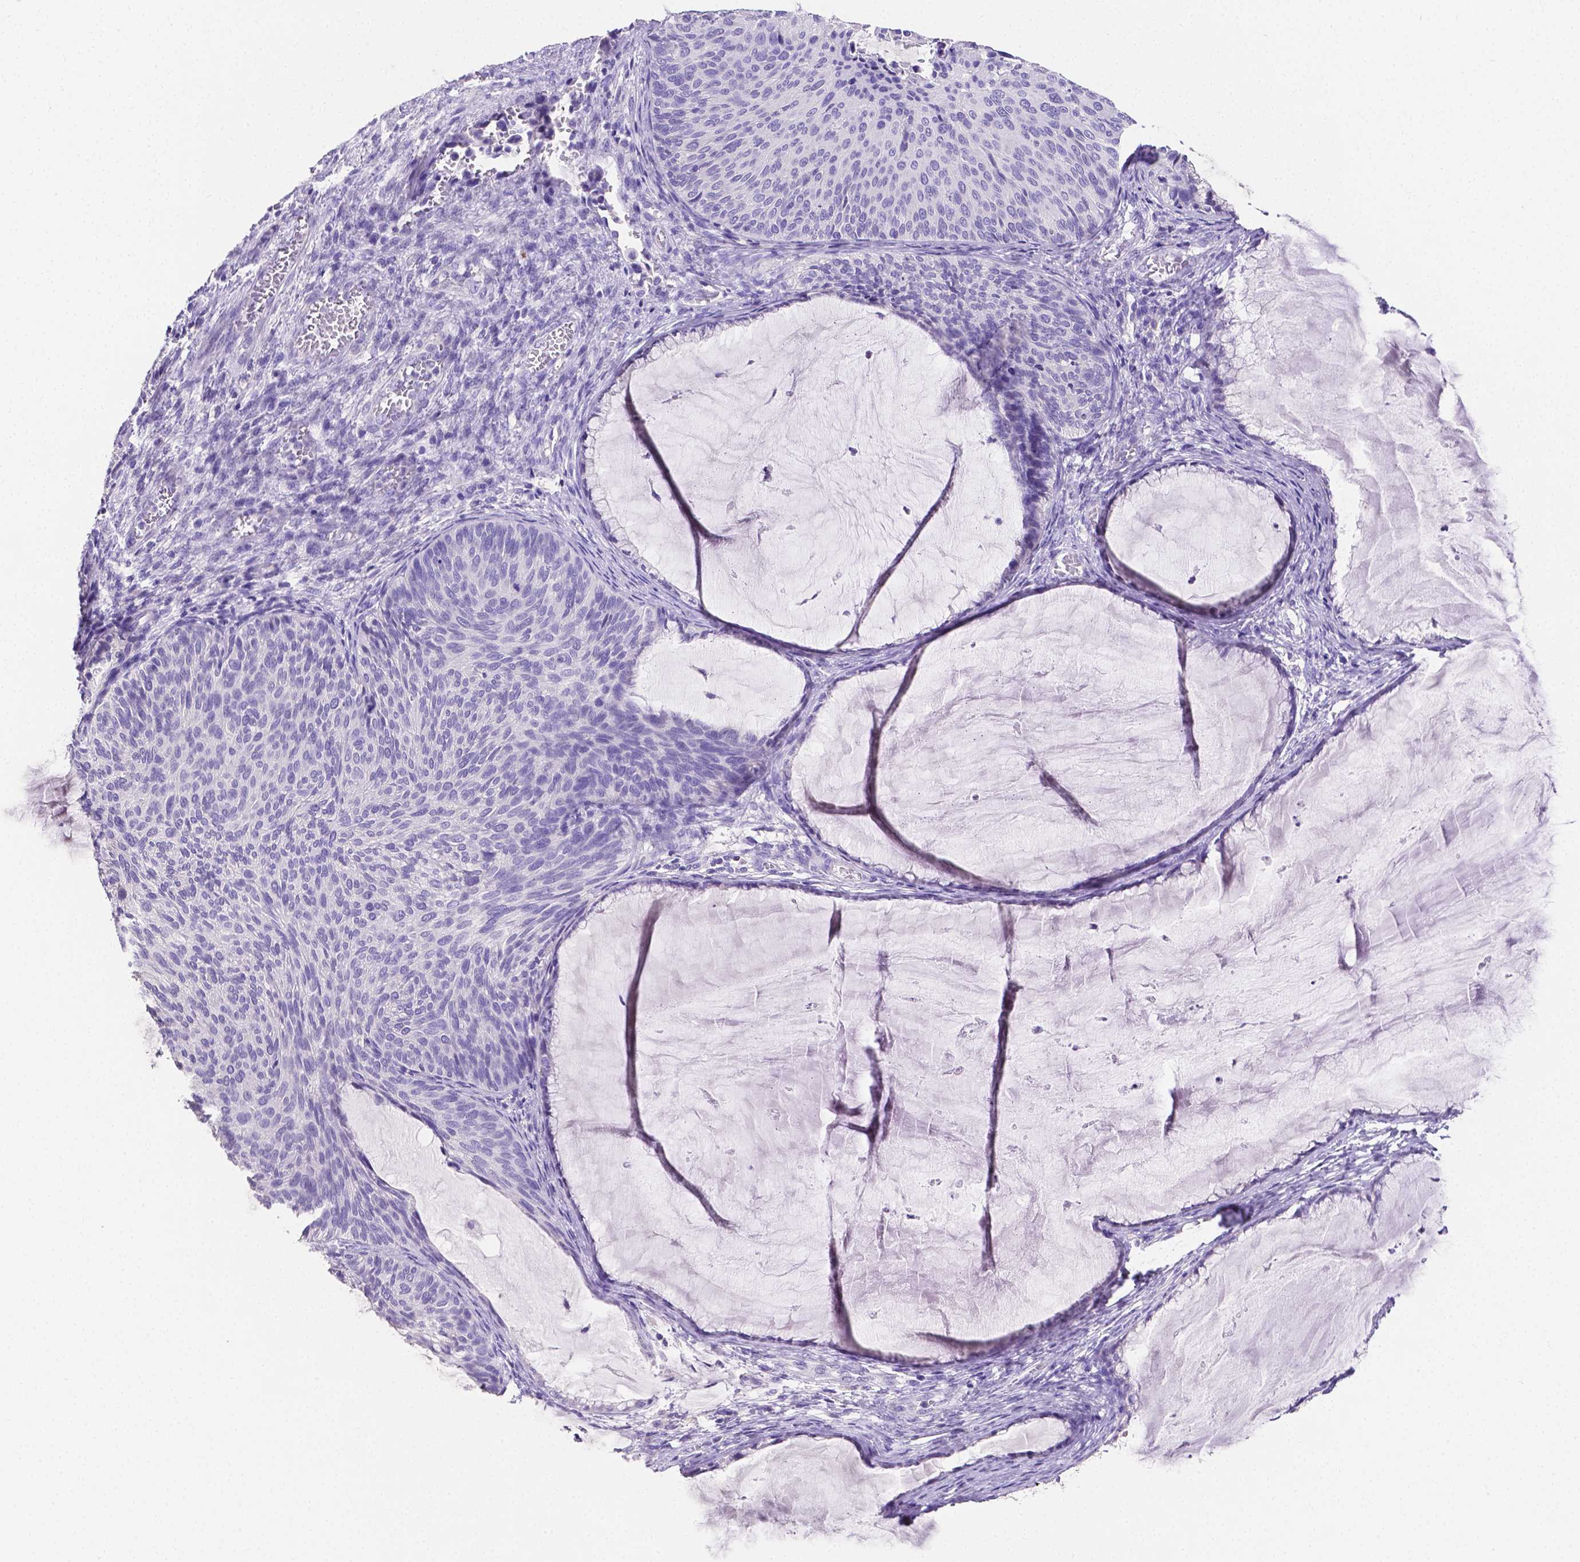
{"staining": {"intensity": "negative", "quantity": "none", "location": "none"}, "tissue": "cervical cancer", "cell_type": "Tumor cells", "image_type": "cancer", "snomed": [{"axis": "morphology", "description": "Squamous cell carcinoma, NOS"}, {"axis": "topography", "description": "Cervix"}], "caption": "IHC photomicrograph of neoplastic tissue: human squamous cell carcinoma (cervical) stained with DAB displays no significant protein expression in tumor cells.", "gene": "SLC22A2", "patient": {"sex": "female", "age": 36}}